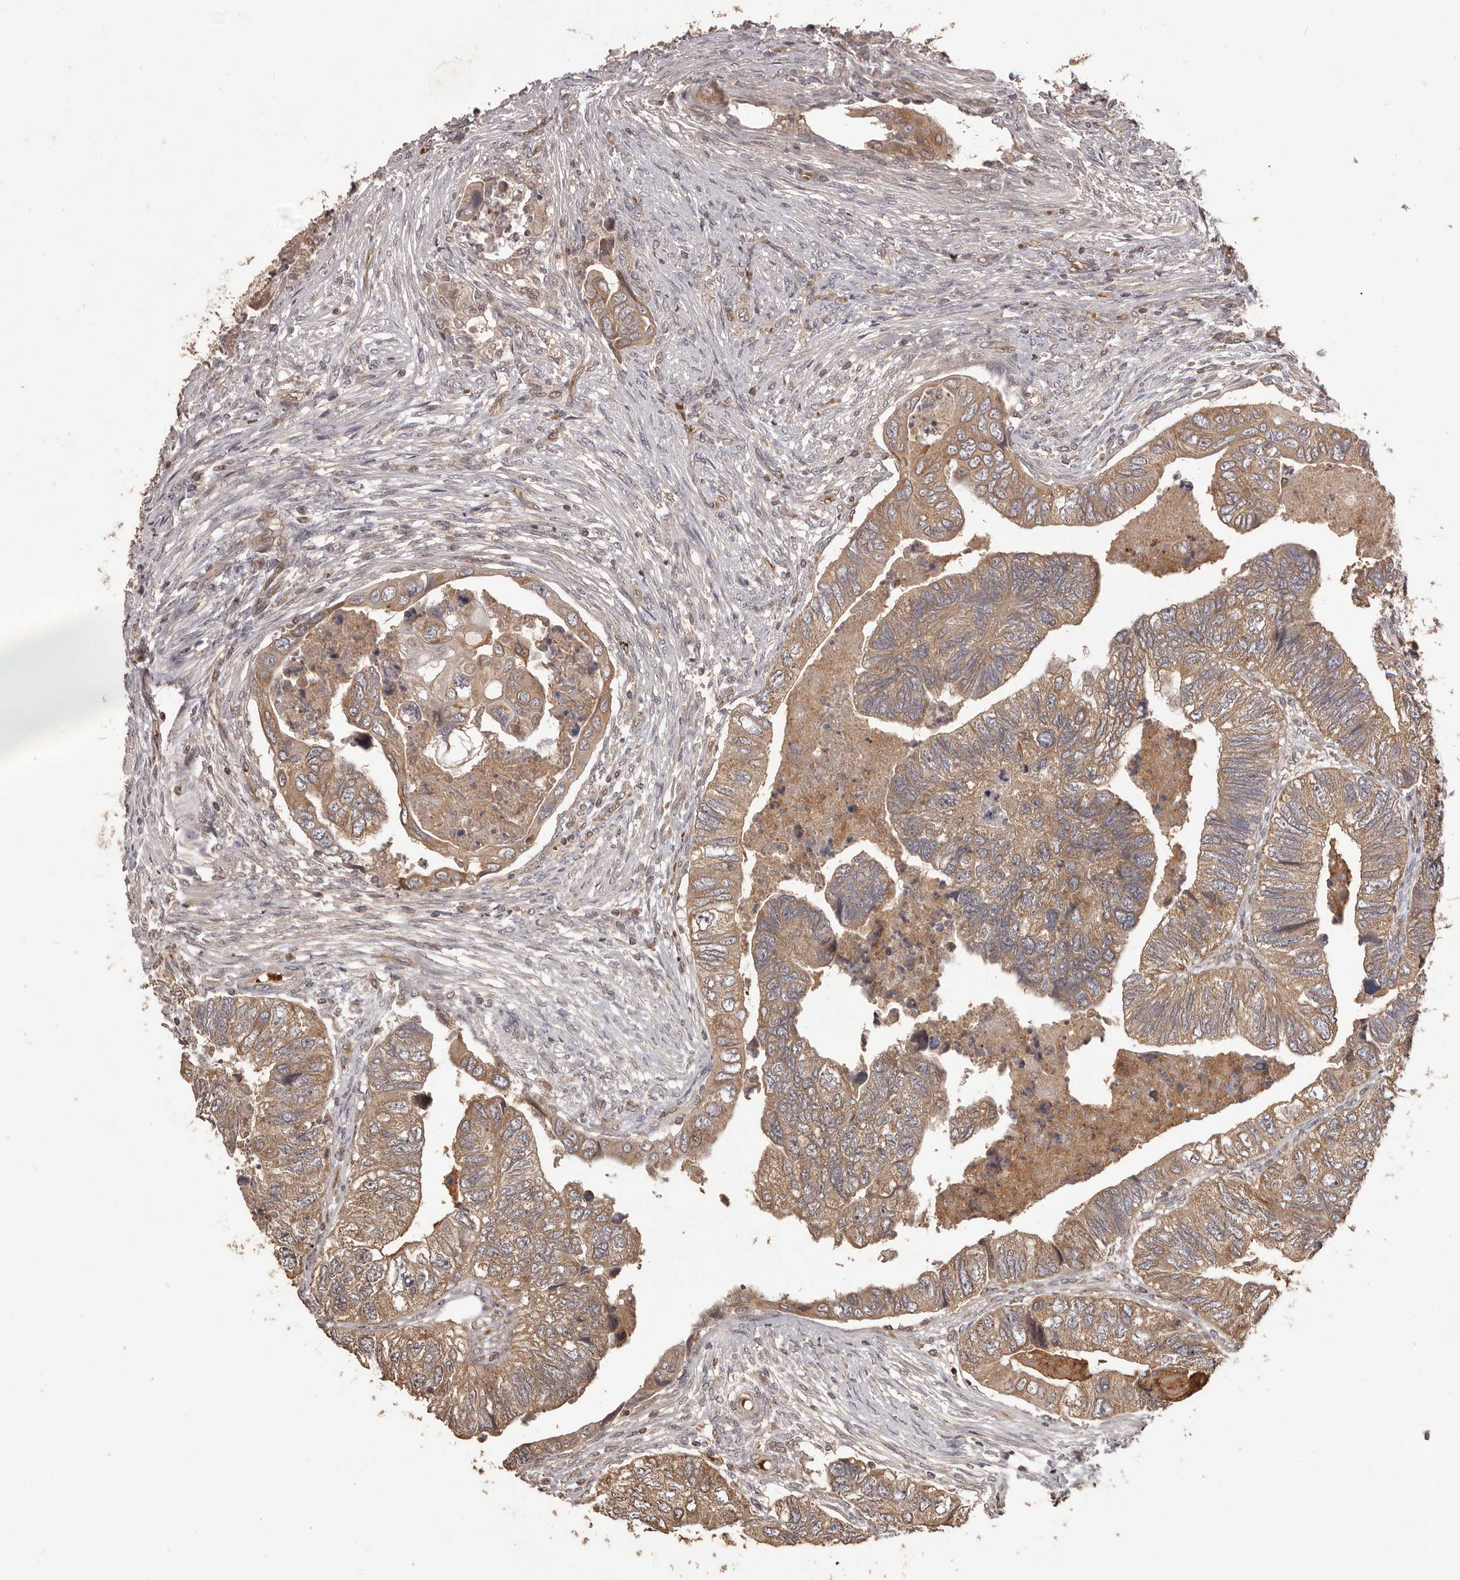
{"staining": {"intensity": "moderate", "quantity": ">75%", "location": "cytoplasmic/membranous"}, "tissue": "colorectal cancer", "cell_type": "Tumor cells", "image_type": "cancer", "snomed": [{"axis": "morphology", "description": "Adenocarcinoma, NOS"}, {"axis": "topography", "description": "Rectum"}], "caption": "A brown stain labels moderate cytoplasmic/membranous staining of a protein in human colorectal cancer tumor cells.", "gene": "QRSL1", "patient": {"sex": "male", "age": 63}}